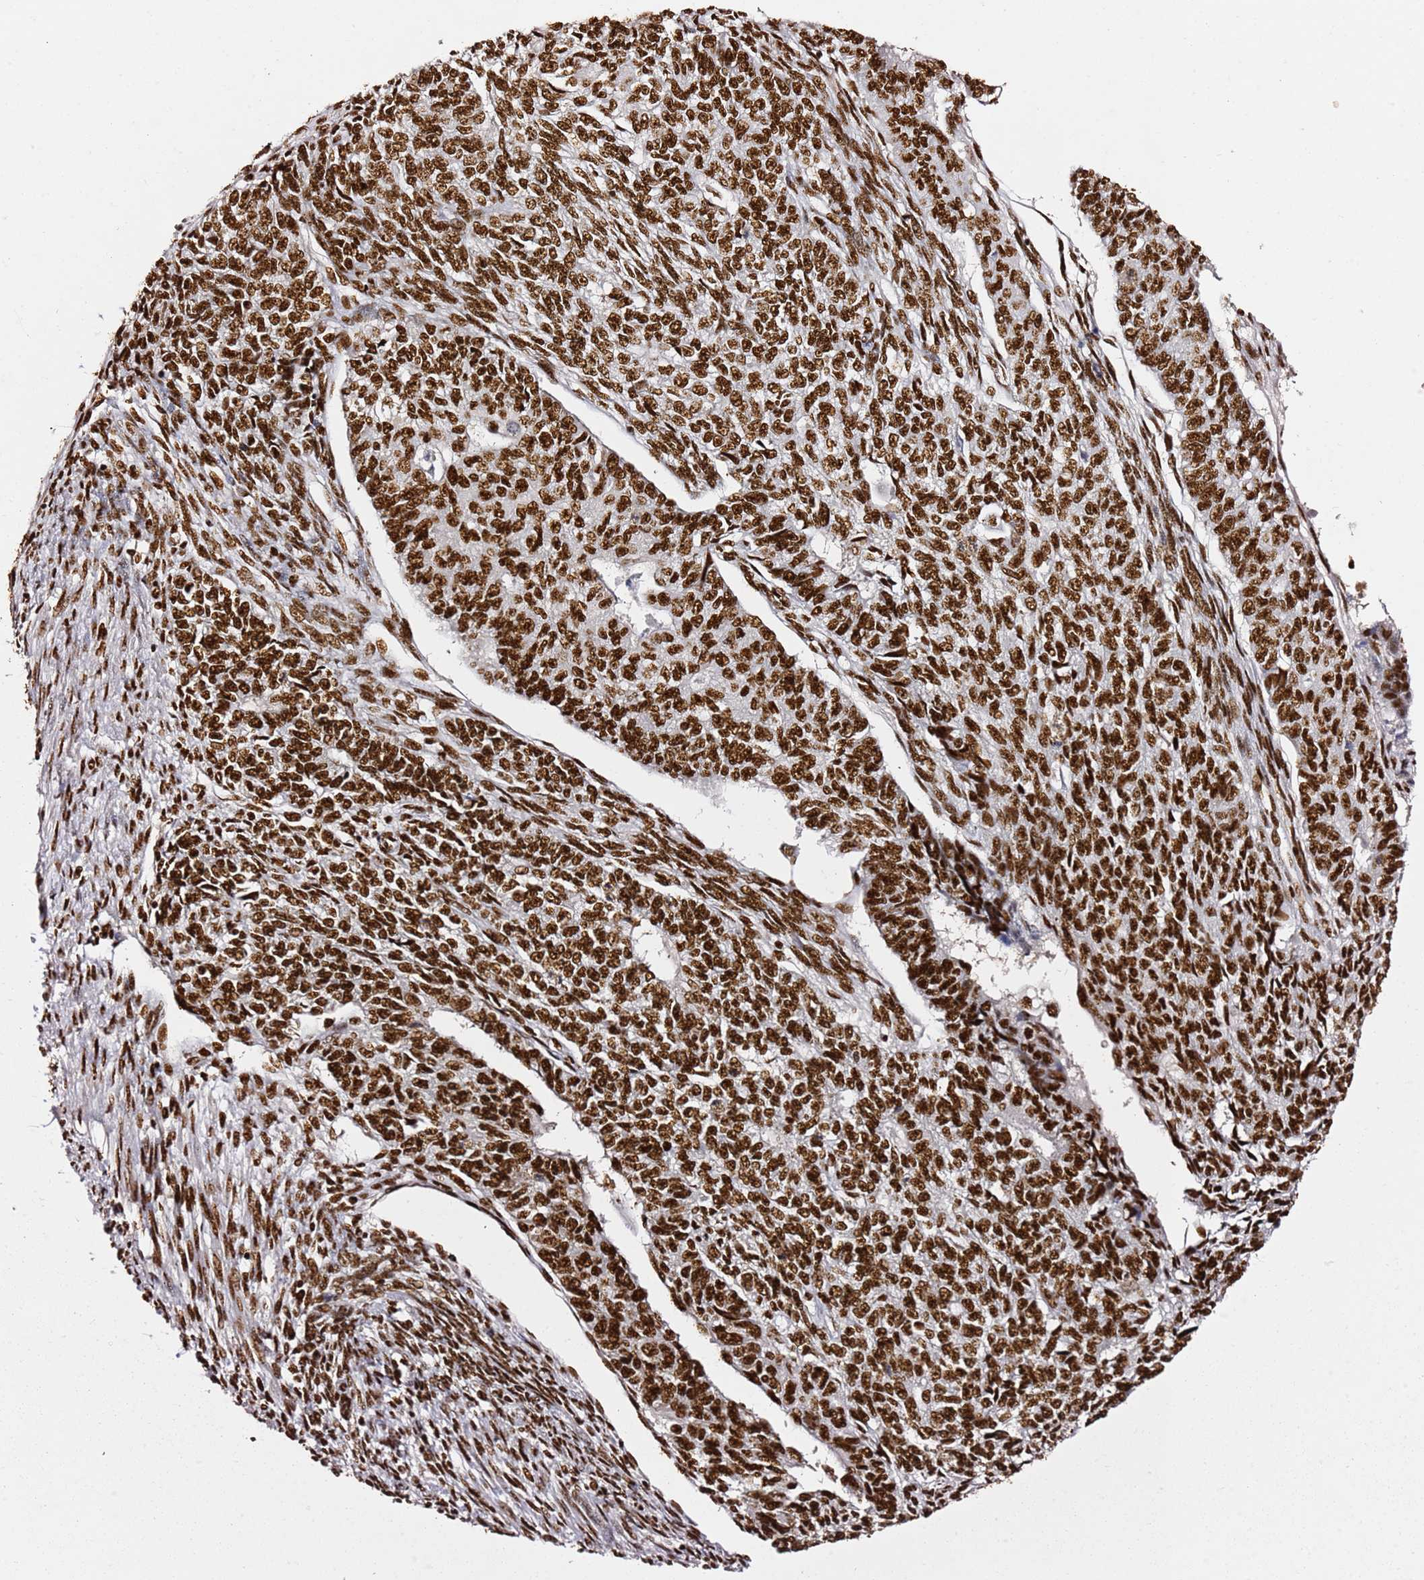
{"staining": {"intensity": "strong", "quantity": ">75%", "location": "nuclear"}, "tissue": "endometrial cancer", "cell_type": "Tumor cells", "image_type": "cancer", "snomed": [{"axis": "morphology", "description": "Adenocarcinoma, NOS"}, {"axis": "topography", "description": "Endometrium"}], "caption": "Immunohistochemical staining of human adenocarcinoma (endometrial) exhibits strong nuclear protein staining in approximately >75% of tumor cells.", "gene": "C6orf226", "patient": {"sex": "female", "age": 32}}